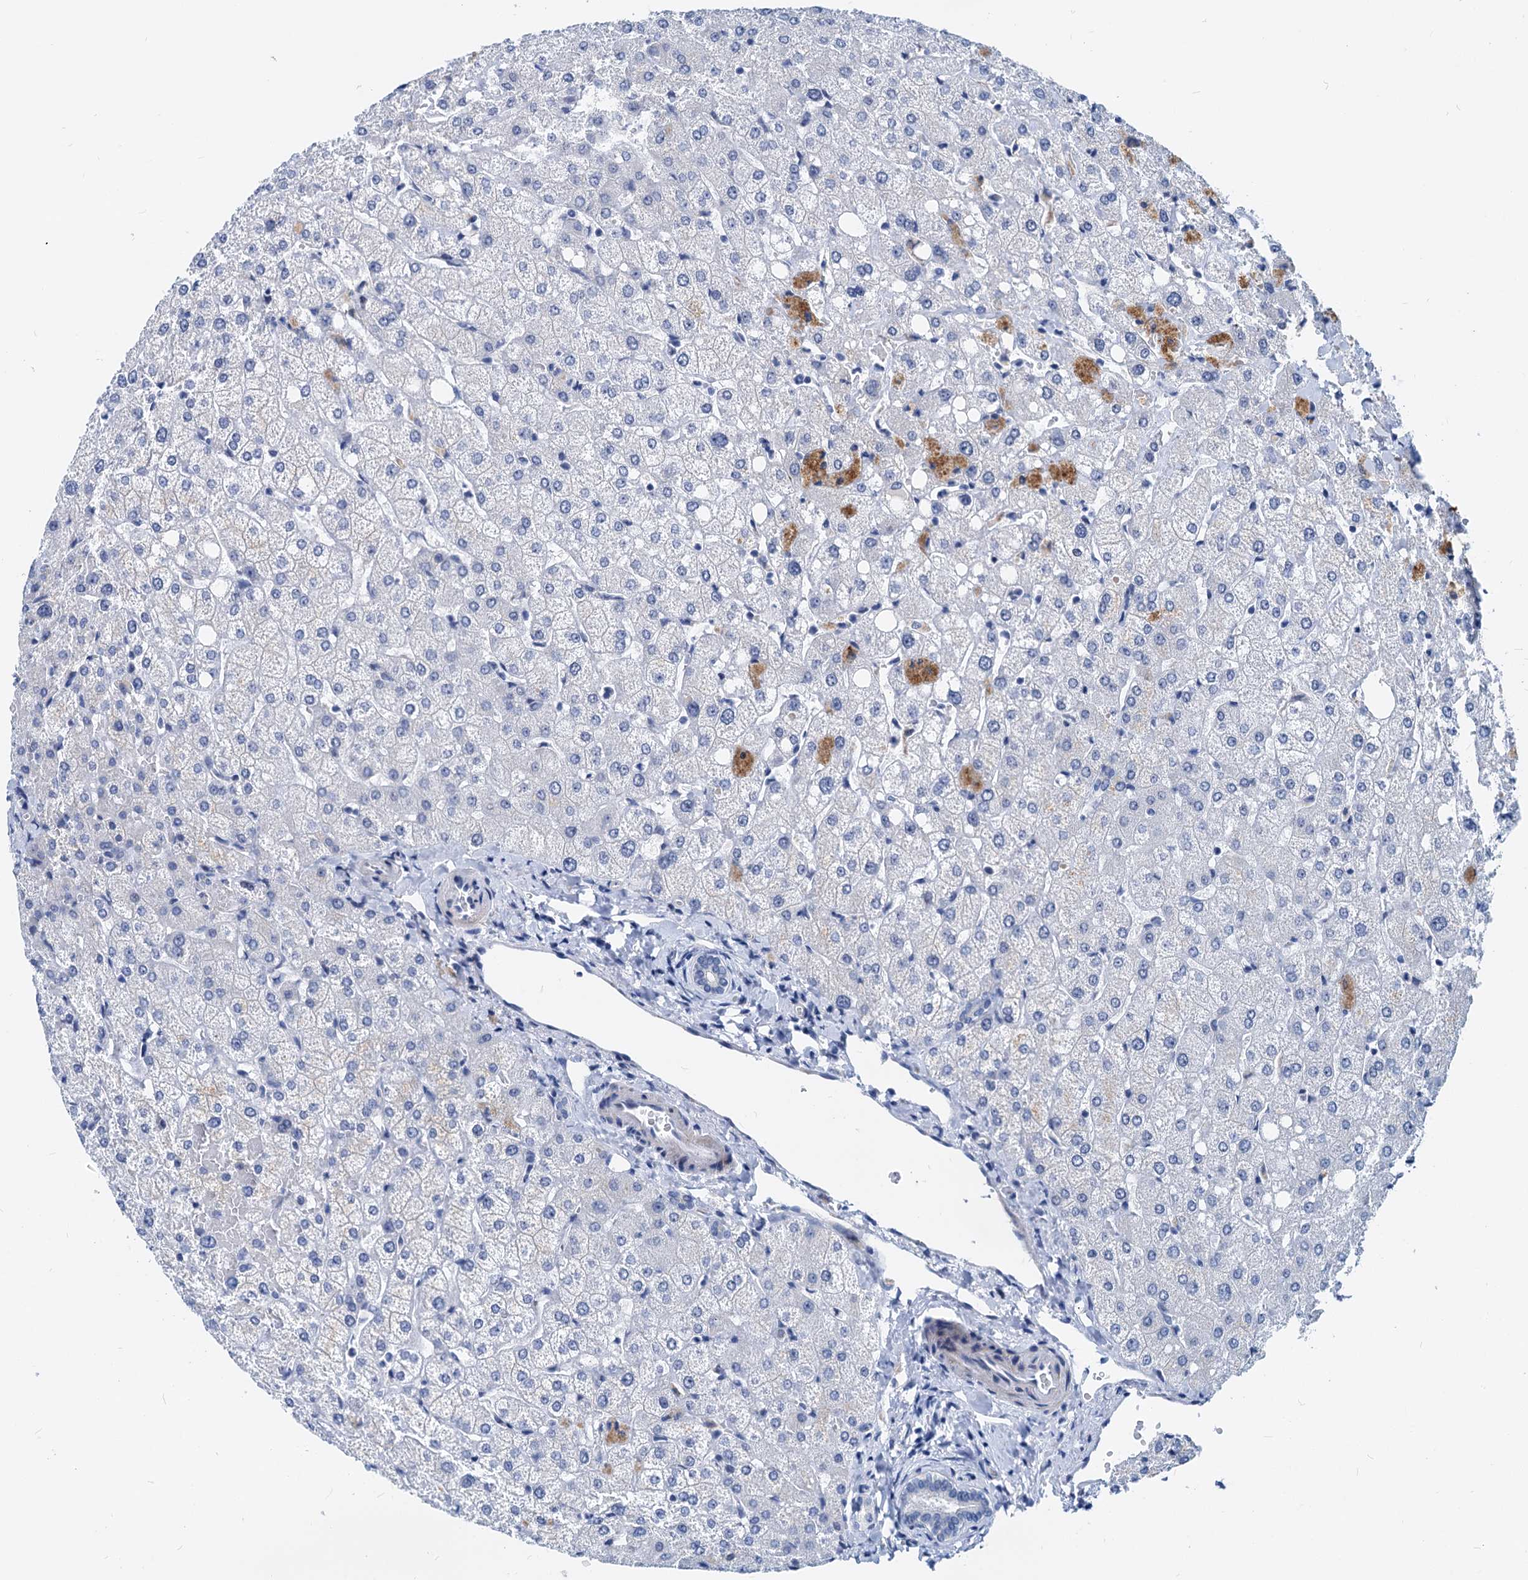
{"staining": {"intensity": "negative", "quantity": "none", "location": "none"}, "tissue": "liver", "cell_type": "Cholangiocytes", "image_type": "normal", "snomed": [{"axis": "morphology", "description": "Normal tissue, NOS"}, {"axis": "topography", "description": "Liver"}], "caption": "High power microscopy micrograph of an immunohistochemistry image of unremarkable liver, revealing no significant staining in cholangiocytes.", "gene": "HSF2", "patient": {"sex": "female", "age": 54}}